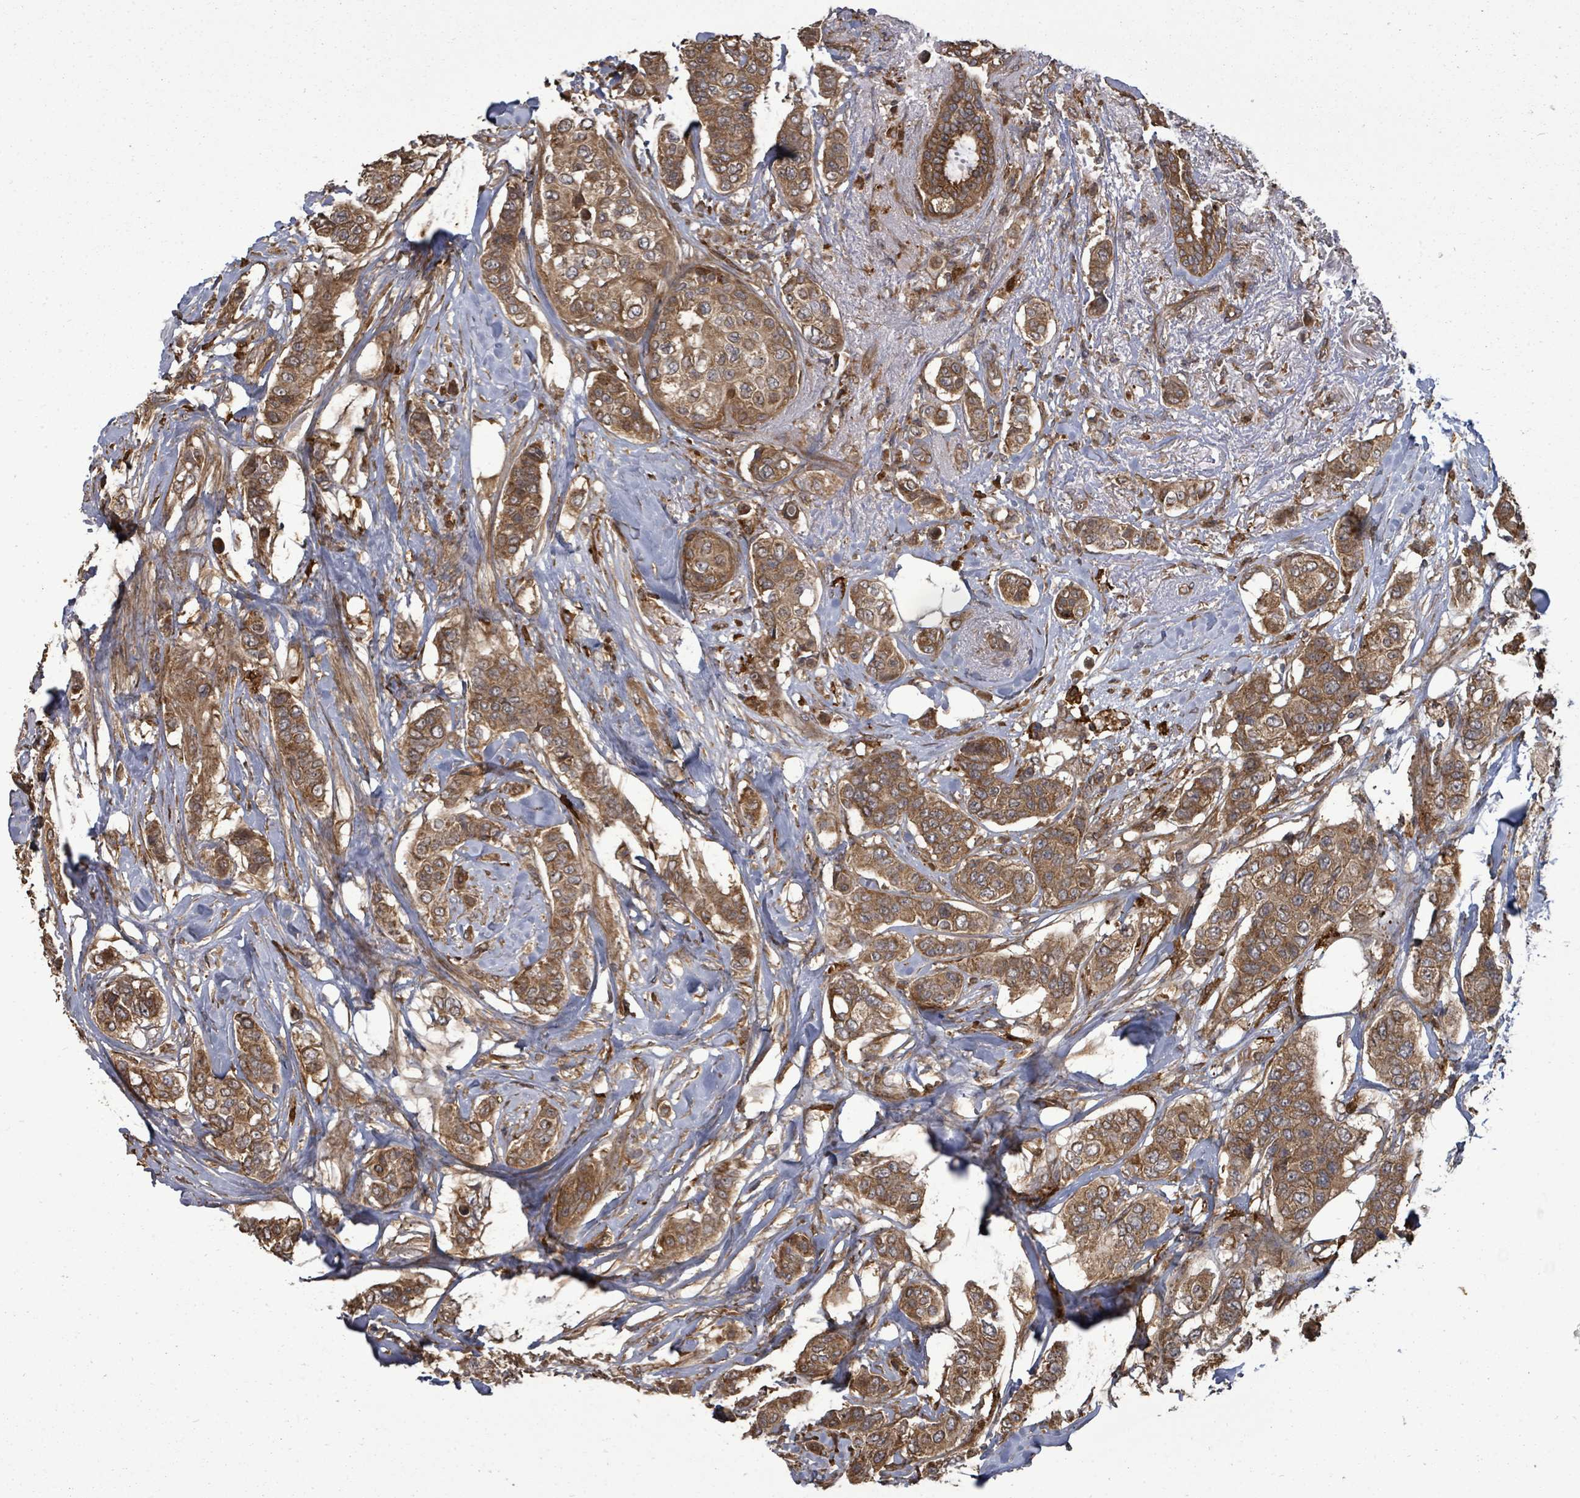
{"staining": {"intensity": "moderate", "quantity": ">75%", "location": "cytoplasmic/membranous"}, "tissue": "breast cancer", "cell_type": "Tumor cells", "image_type": "cancer", "snomed": [{"axis": "morphology", "description": "Lobular carcinoma"}, {"axis": "topography", "description": "Breast"}], "caption": "Breast cancer tissue shows moderate cytoplasmic/membranous positivity in approximately >75% of tumor cells, visualized by immunohistochemistry.", "gene": "EIF3C", "patient": {"sex": "female", "age": 51}}